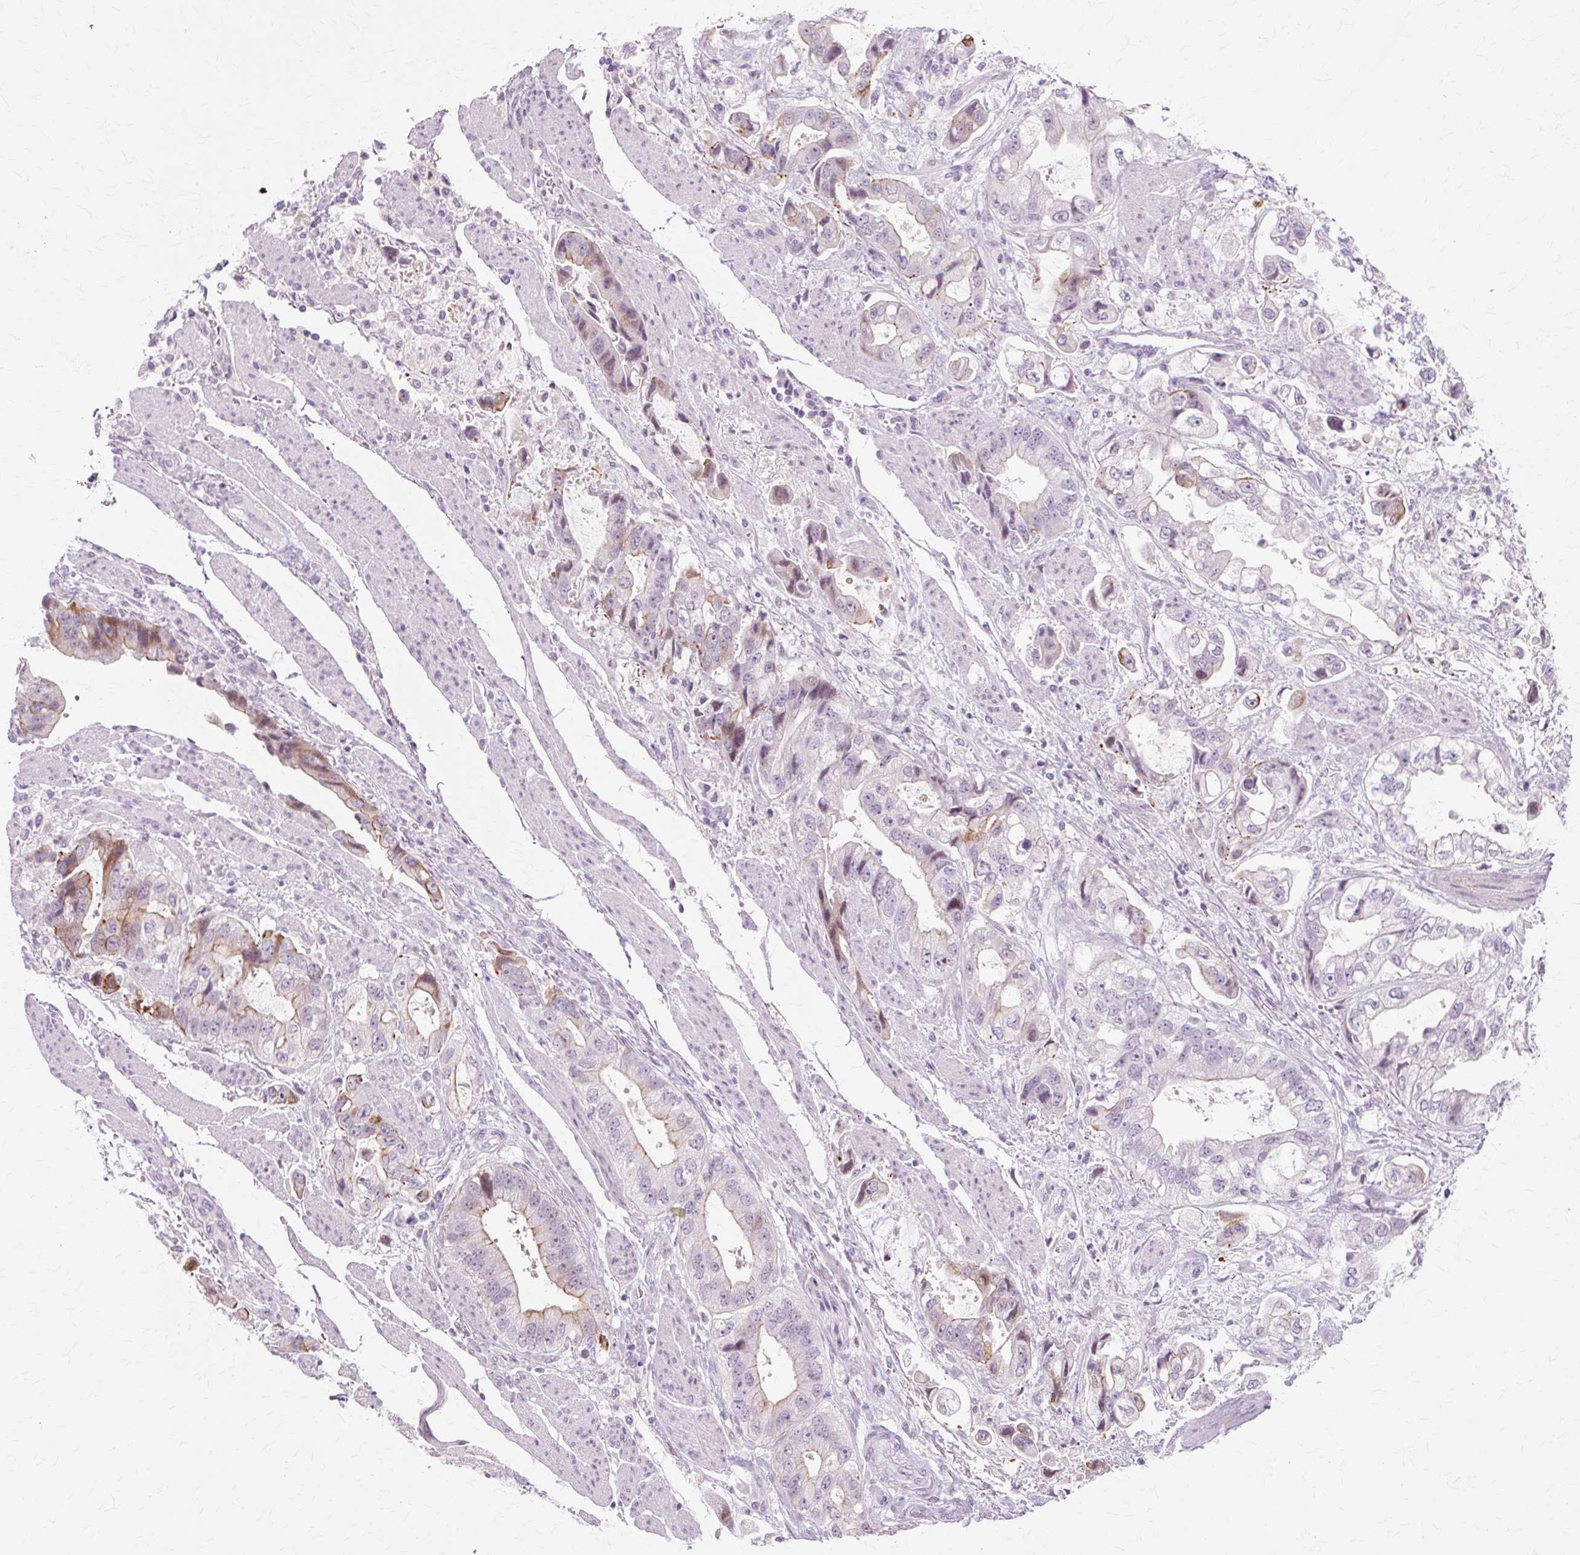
{"staining": {"intensity": "moderate", "quantity": "<25%", "location": "cytoplasmic/membranous"}, "tissue": "stomach cancer", "cell_type": "Tumor cells", "image_type": "cancer", "snomed": [{"axis": "morphology", "description": "Adenocarcinoma, NOS"}, {"axis": "topography", "description": "Stomach"}], "caption": "Immunohistochemistry of adenocarcinoma (stomach) exhibits low levels of moderate cytoplasmic/membranous expression in about <25% of tumor cells. (DAB IHC, brown staining for protein, blue staining for nuclei).", "gene": "IRX2", "patient": {"sex": "male", "age": 62}}